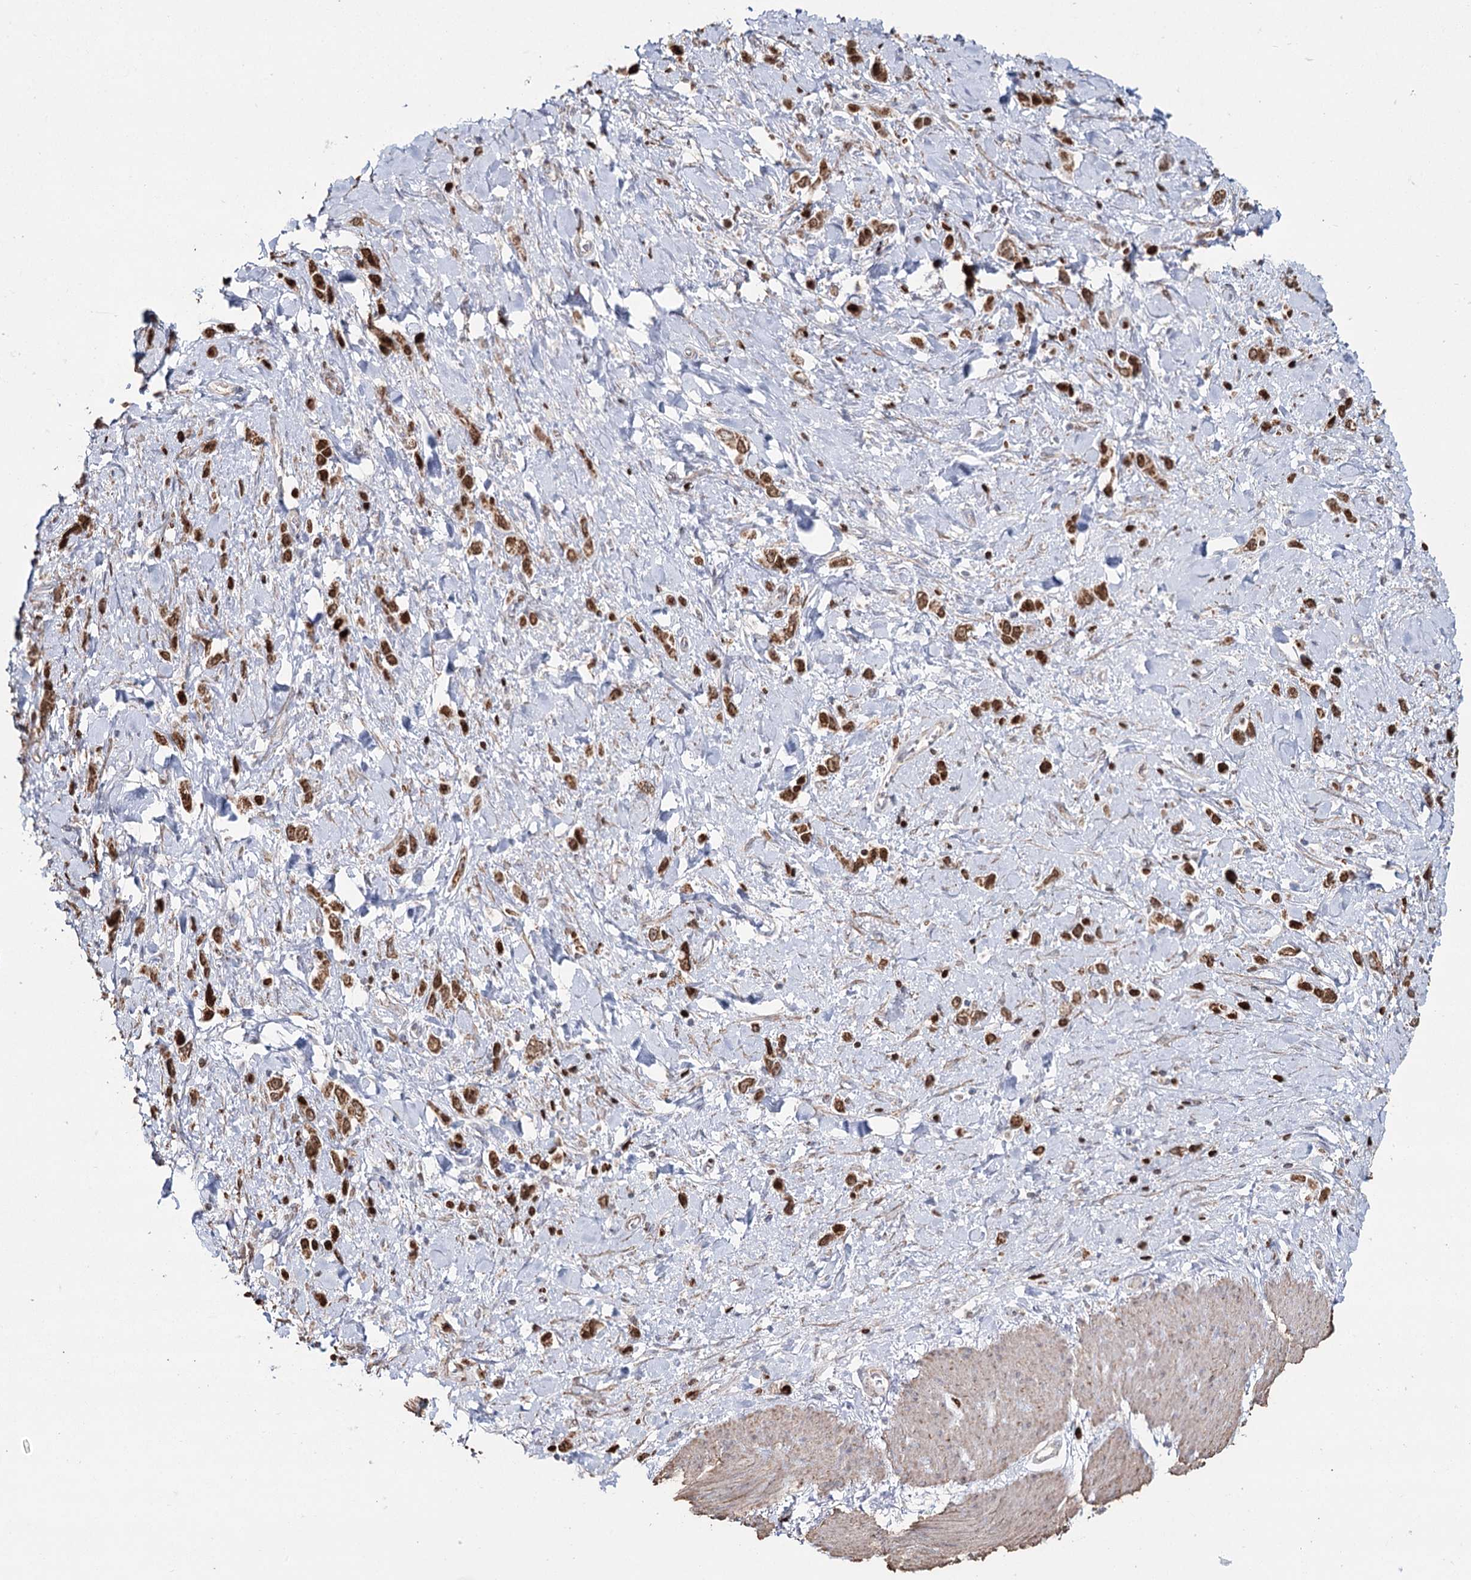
{"staining": {"intensity": "moderate", "quantity": ">75%", "location": "cytoplasmic/membranous,nuclear"}, "tissue": "stomach cancer", "cell_type": "Tumor cells", "image_type": "cancer", "snomed": [{"axis": "morphology", "description": "Normal tissue, NOS"}, {"axis": "morphology", "description": "Adenocarcinoma, NOS"}, {"axis": "topography", "description": "Stomach, upper"}, {"axis": "topography", "description": "Stomach"}], "caption": "Immunohistochemical staining of stomach cancer (adenocarcinoma) reveals medium levels of moderate cytoplasmic/membranous and nuclear positivity in about >75% of tumor cells. Nuclei are stained in blue.", "gene": "PDHX", "patient": {"sex": "female", "age": 65}}